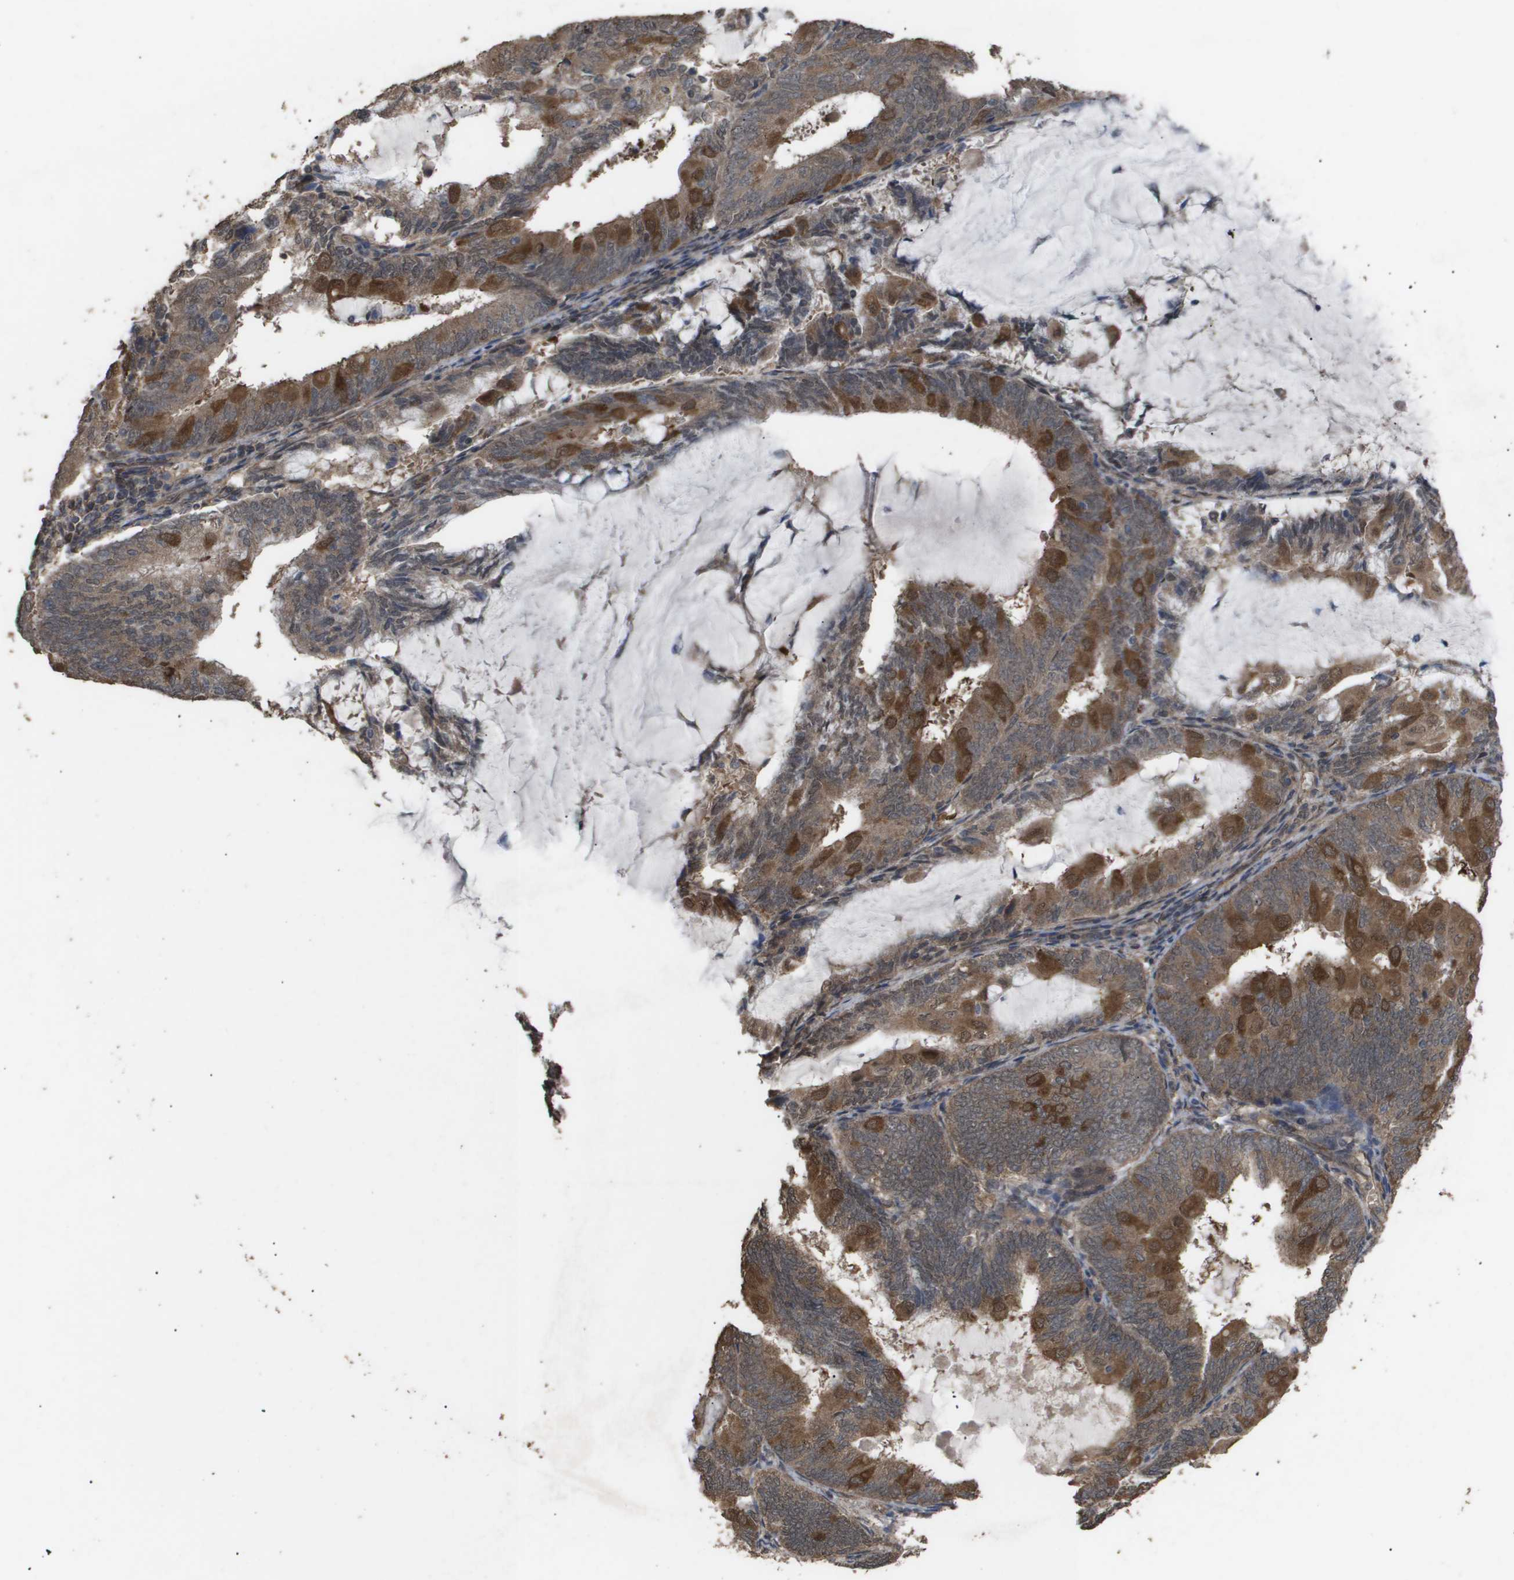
{"staining": {"intensity": "moderate", "quantity": ">75%", "location": "cytoplasmic/membranous"}, "tissue": "endometrial cancer", "cell_type": "Tumor cells", "image_type": "cancer", "snomed": [{"axis": "morphology", "description": "Adenocarcinoma, NOS"}, {"axis": "topography", "description": "Endometrium"}], "caption": "A high-resolution photomicrograph shows immunohistochemistry staining of adenocarcinoma (endometrial), which shows moderate cytoplasmic/membranous positivity in approximately >75% of tumor cells.", "gene": "CUL5", "patient": {"sex": "female", "age": 81}}